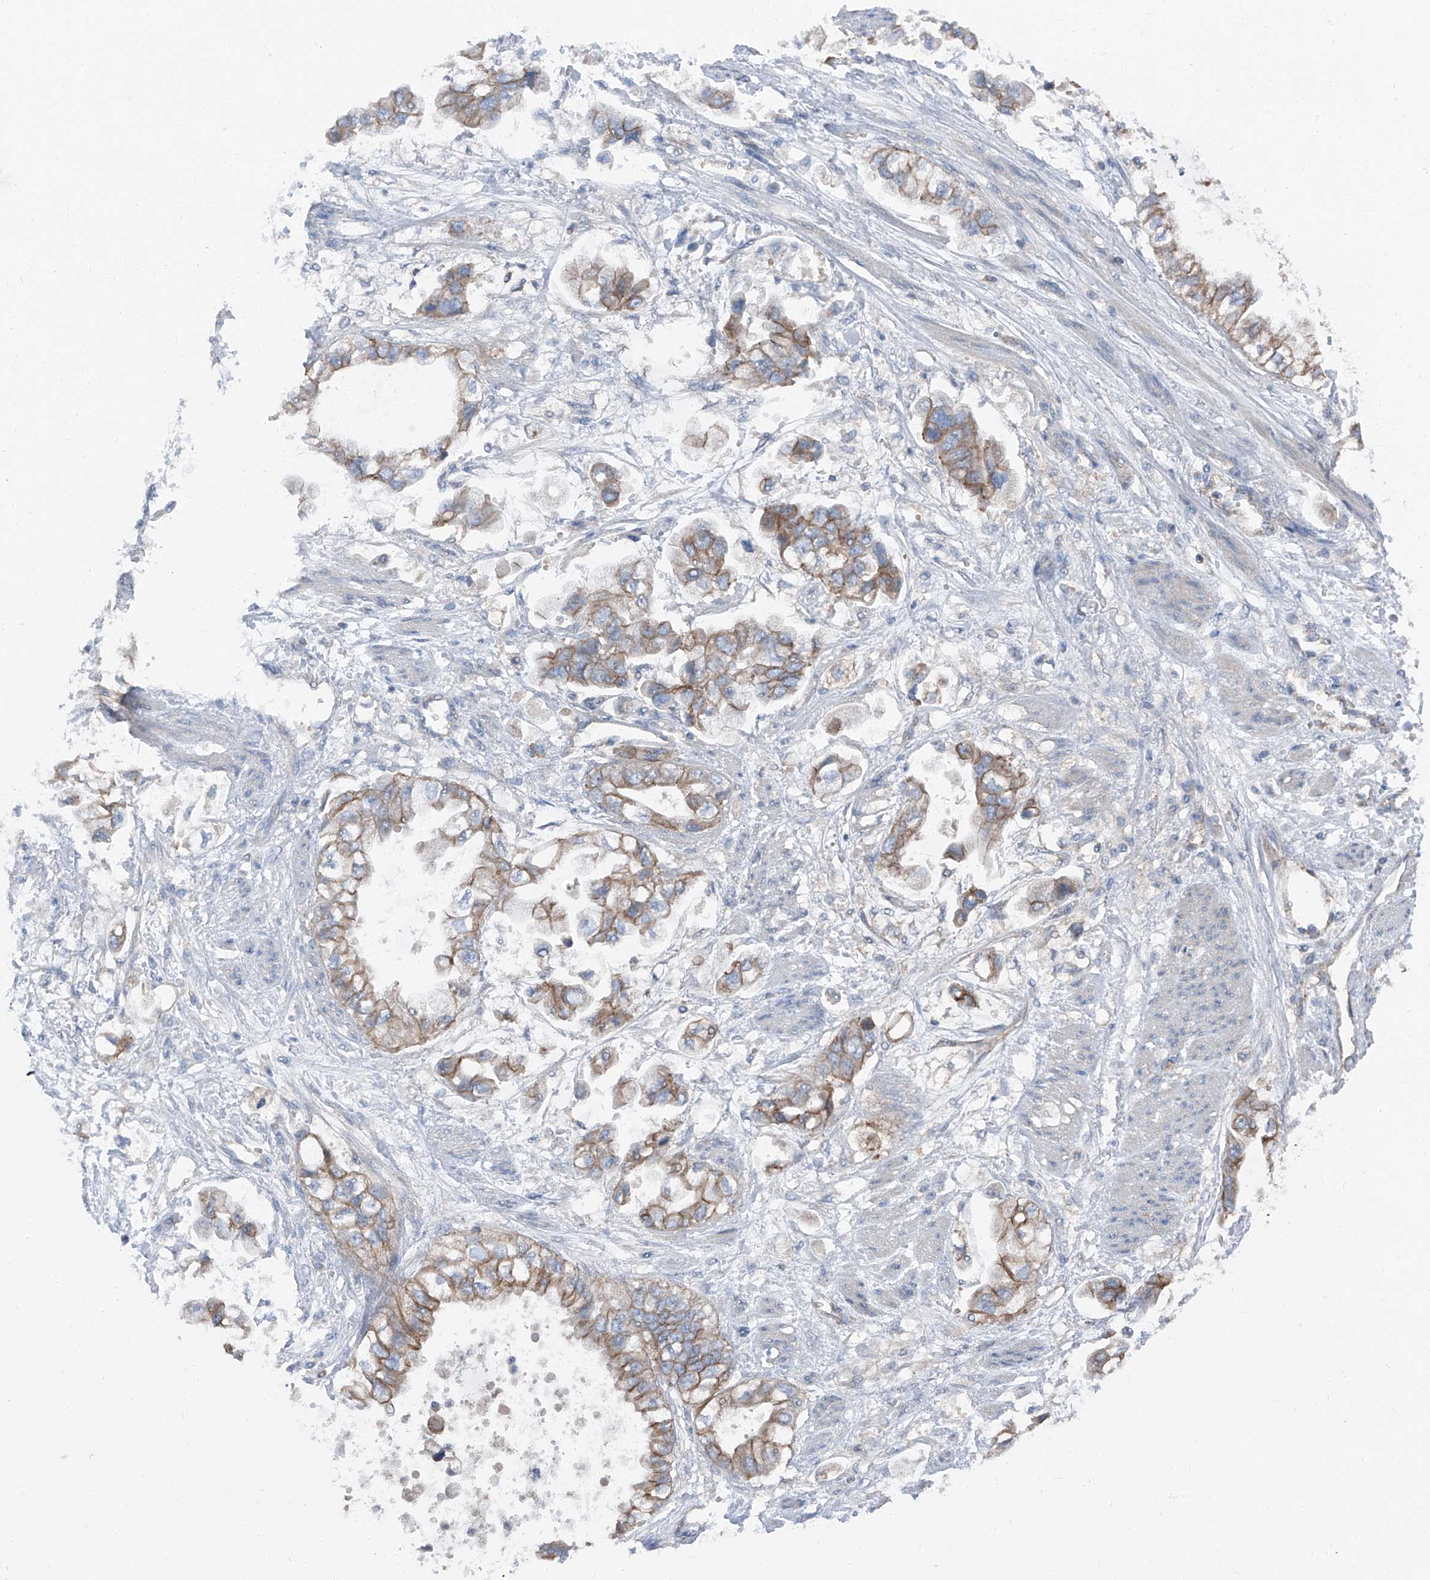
{"staining": {"intensity": "moderate", "quantity": ">75%", "location": "cytoplasmic/membranous"}, "tissue": "stomach cancer", "cell_type": "Tumor cells", "image_type": "cancer", "snomed": [{"axis": "morphology", "description": "Adenocarcinoma, NOS"}, {"axis": "topography", "description": "Stomach"}], "caption": "Human stomach adenocarcinoma stained with a brown dye demonstrates moderate cytoplasmic/membranous positive expression in about >75% of tumor cells.", "gene": "GPR142", "patient": {"sex": "male", "age": 62}}